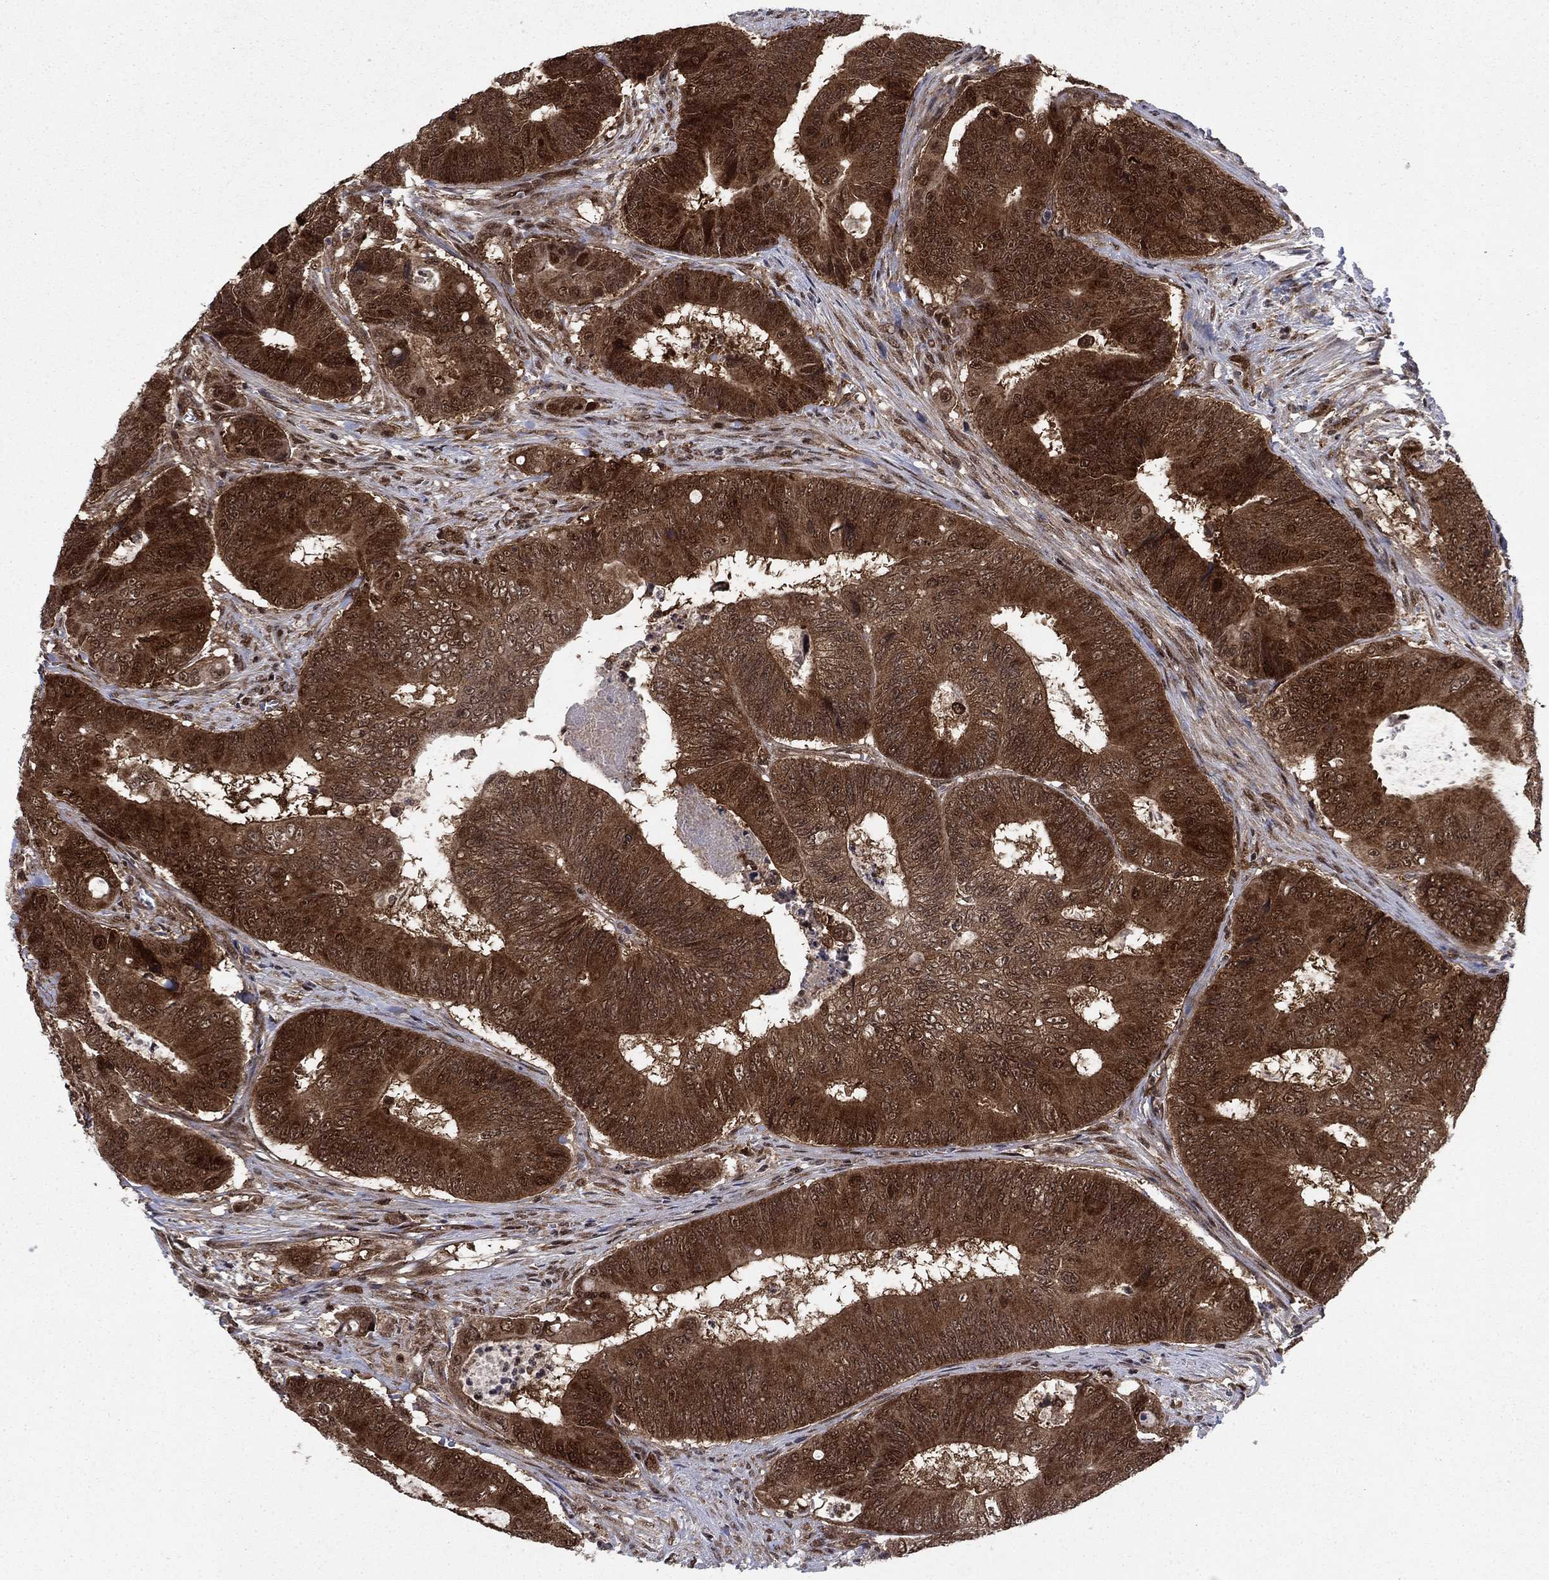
{"staining": {"intensity": "strong", "quantity": ">75%", "location": "cytoplasmic/membranous"}, "tissue": "colorectal cancer", "cell_type": "Tumor cells", "image_type": "cancer", "snomed": [{"axis": "morphology", "description": "Adenocarcinoma, NOS"}, {"axis": "topography", "description": "Colon"}], "caption": "Colorectal adenocarcinoma tissue reveals strong cytoplasmic/membranous expression in about >75% of tumor cells, visualized by immunohistochemistry. Immunohistochemistry (ihc) stains the protein of interest in brown and the nuclei are stained blue.", "gene": "DNAJA1", "patient": {"sex": "female", "age": 48}}